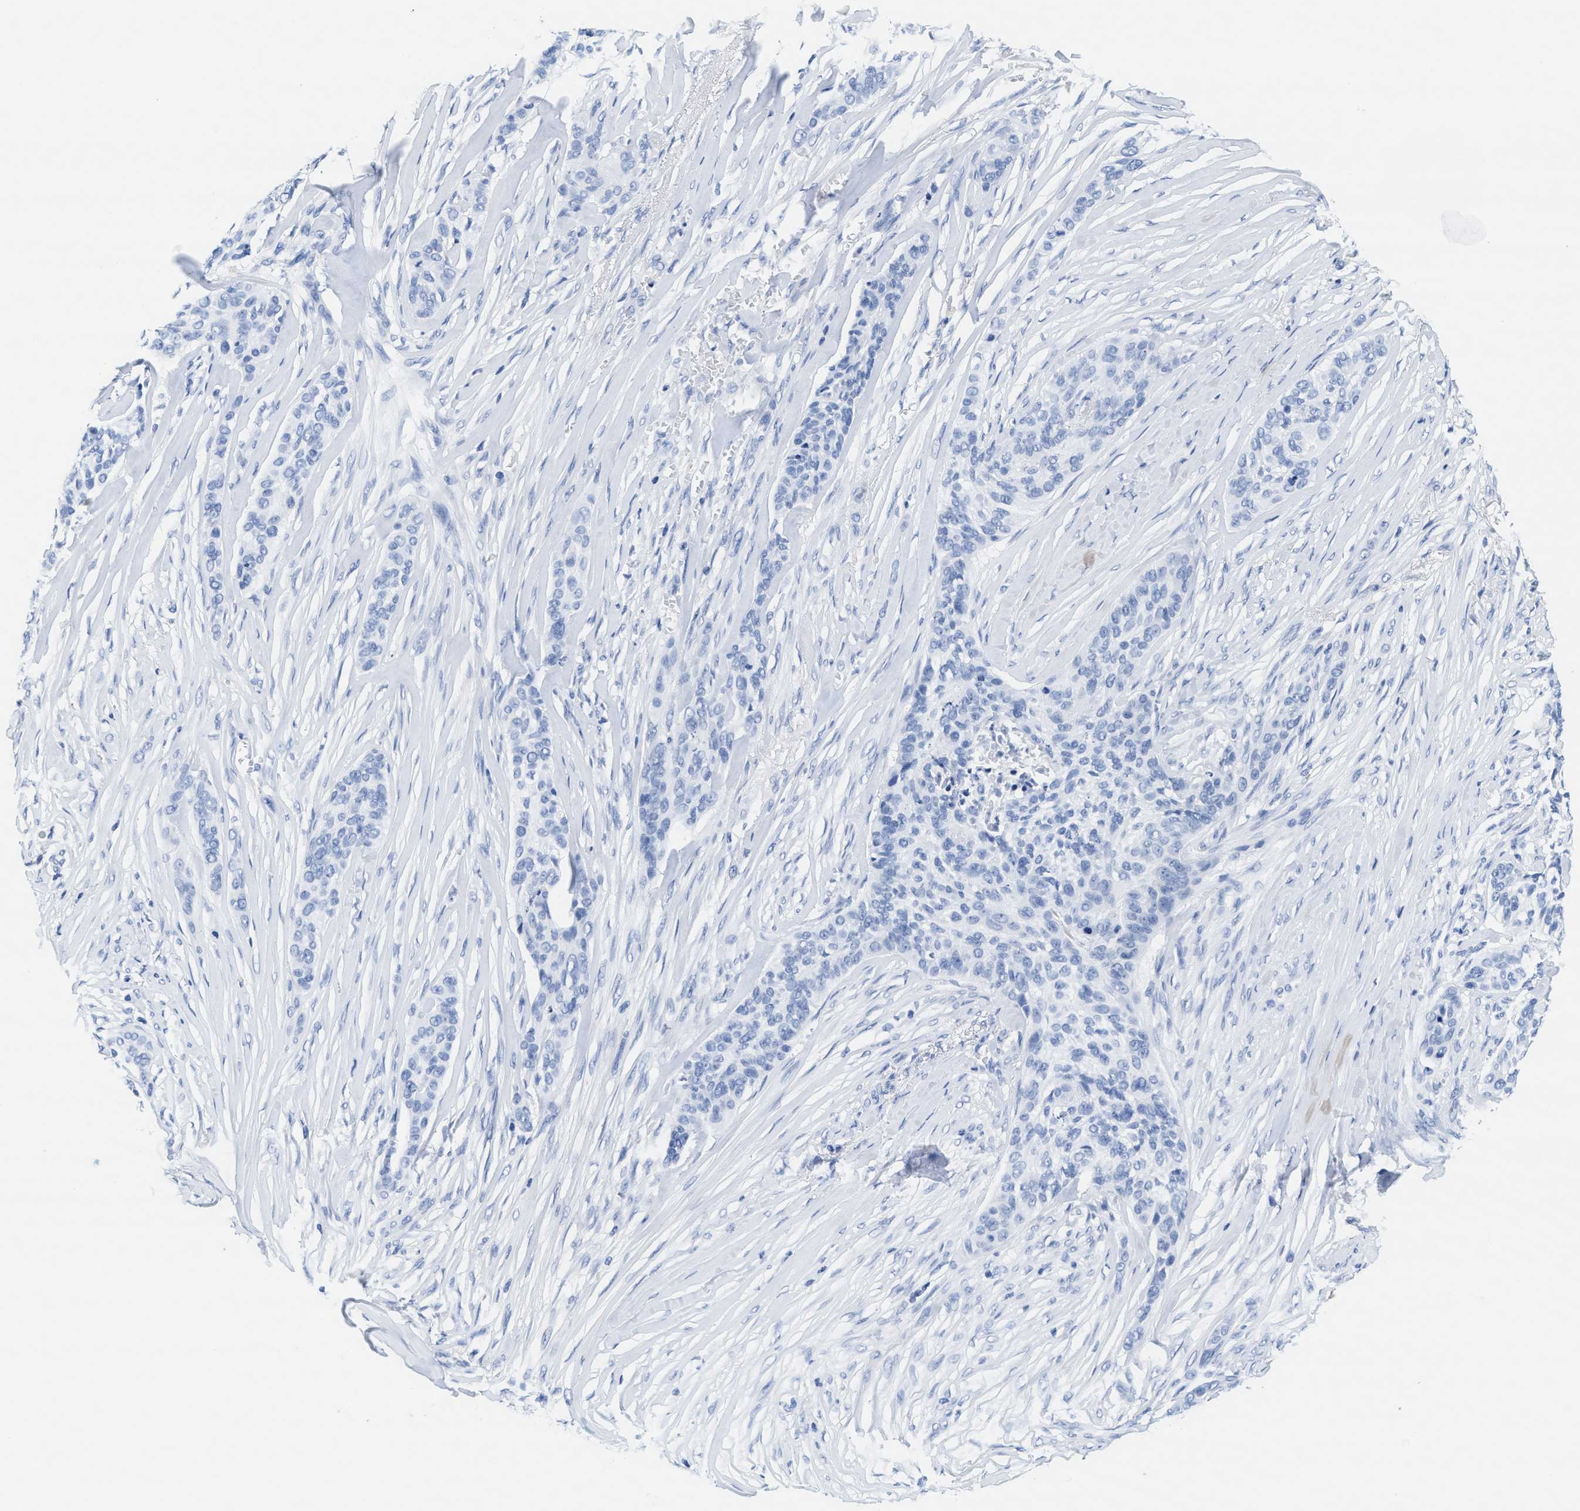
{"staining": {"intensity": "negative", "quantity": "none", "location": "none"}, "tissue": "skin cancer", "cell_type": "Tumor cells", "image_type": "cancer", "snomed": [{"axis": "morphology", "description": "Basal cell carcinoma"}, {"axis": "topography", "description": "Skin"}], "caption": "Human skin cancer stained for a protein using IHC reveals no positivity in tumor cells.", "gene": "TTC3", "patient": {"sex": "male", "age": 85}}